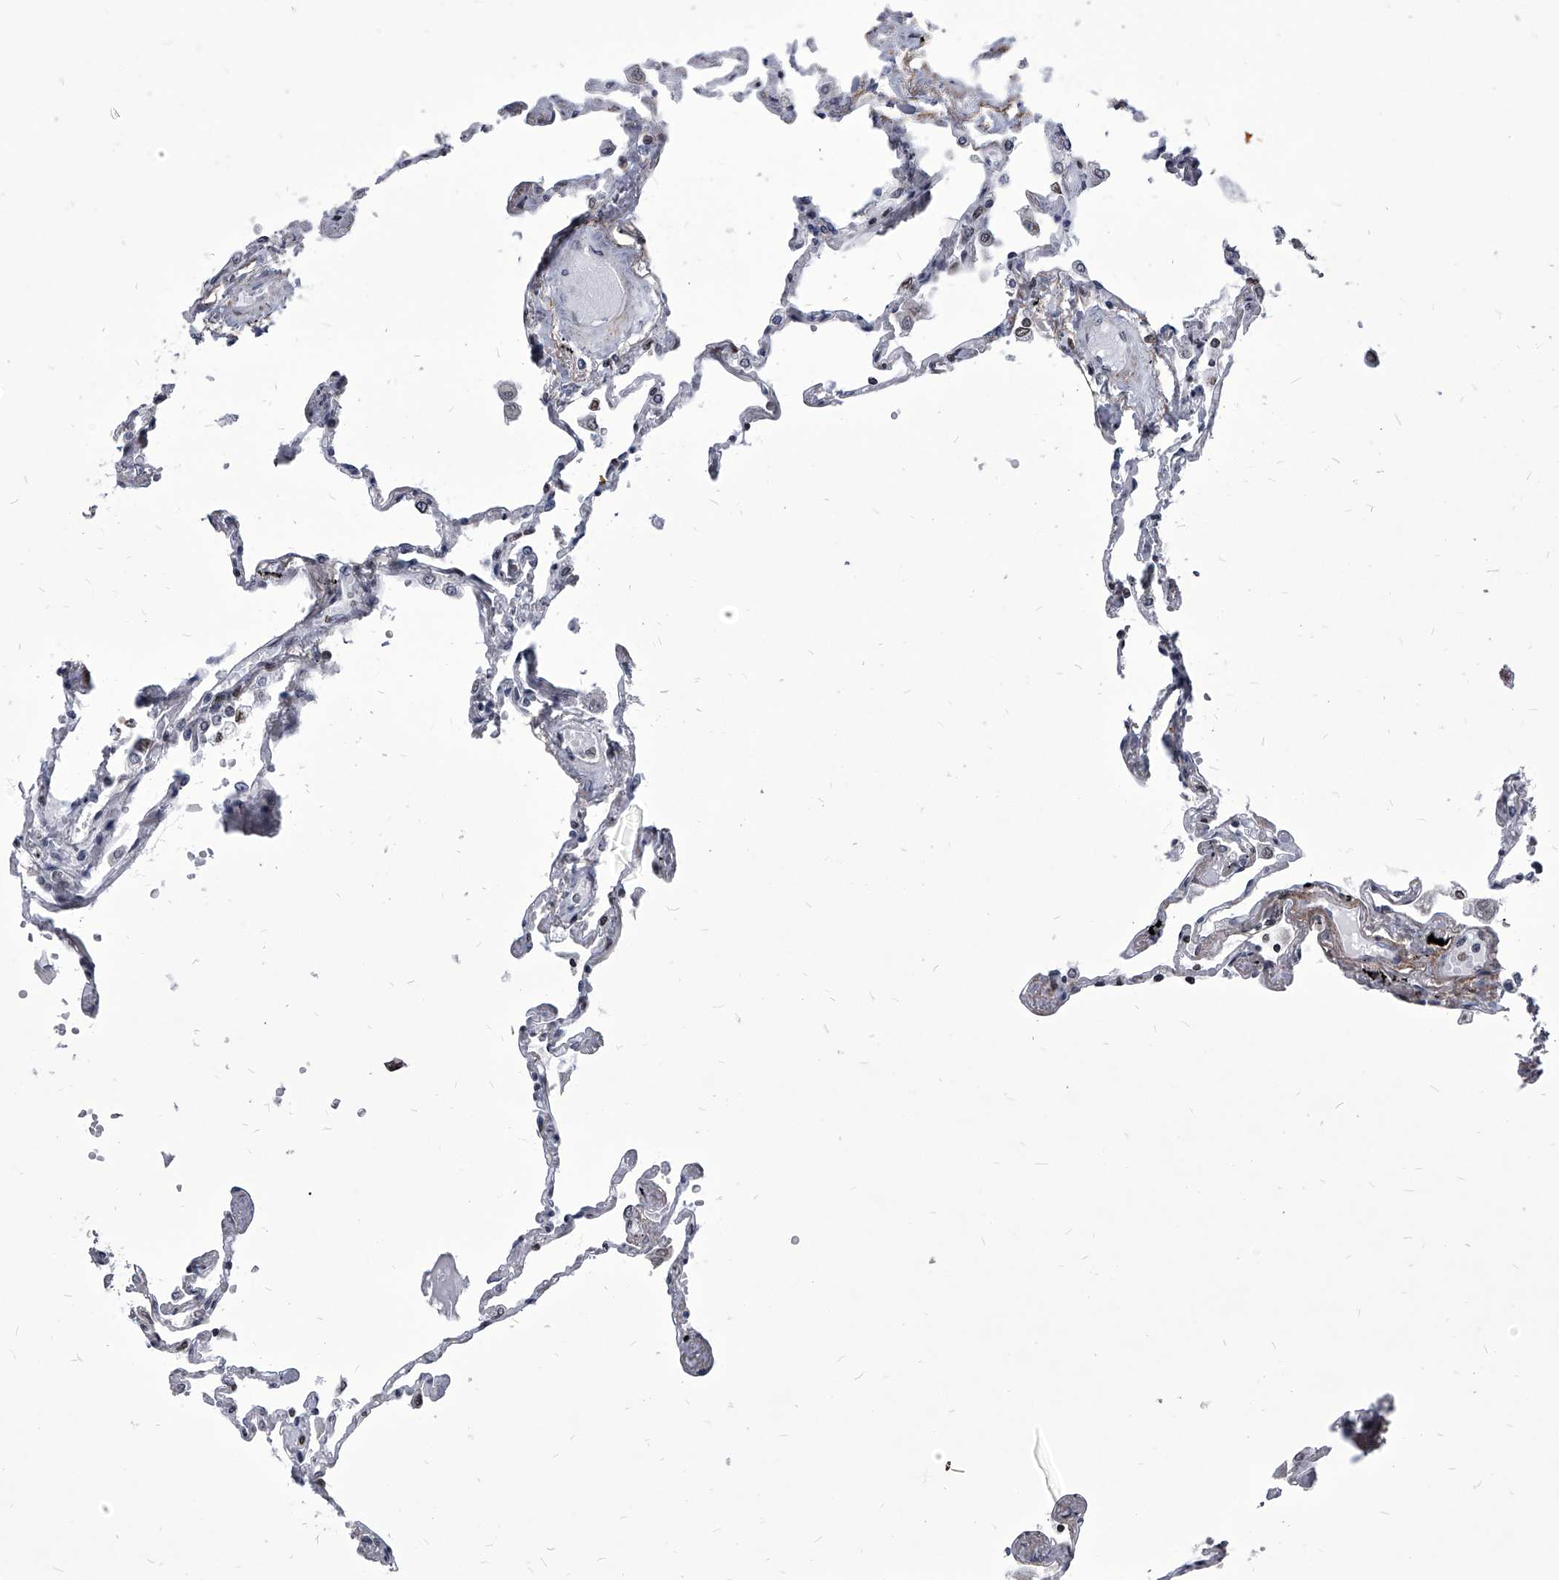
{"staining": {"intensity": "negative", "quantity": "none", "location": "none"}, "tissue": "lung", "cell_type": "Alveolar cells", "image_type": "normal", "snomed": [{"axis": "morphology", "description": "Normal tissue, NOS"}, {"axis": "topography", "description": "Lung"}], "caption": "DAB (3,3'-diaminobenzidine) immunohistochemical staining of benign human lung displays no significant staining in alveolar cells. (Immunohistochemistry, brightfield microscopy, high magnification).", "gene": "PPIL4", "patient": {"sex": "female", "age": 67}}